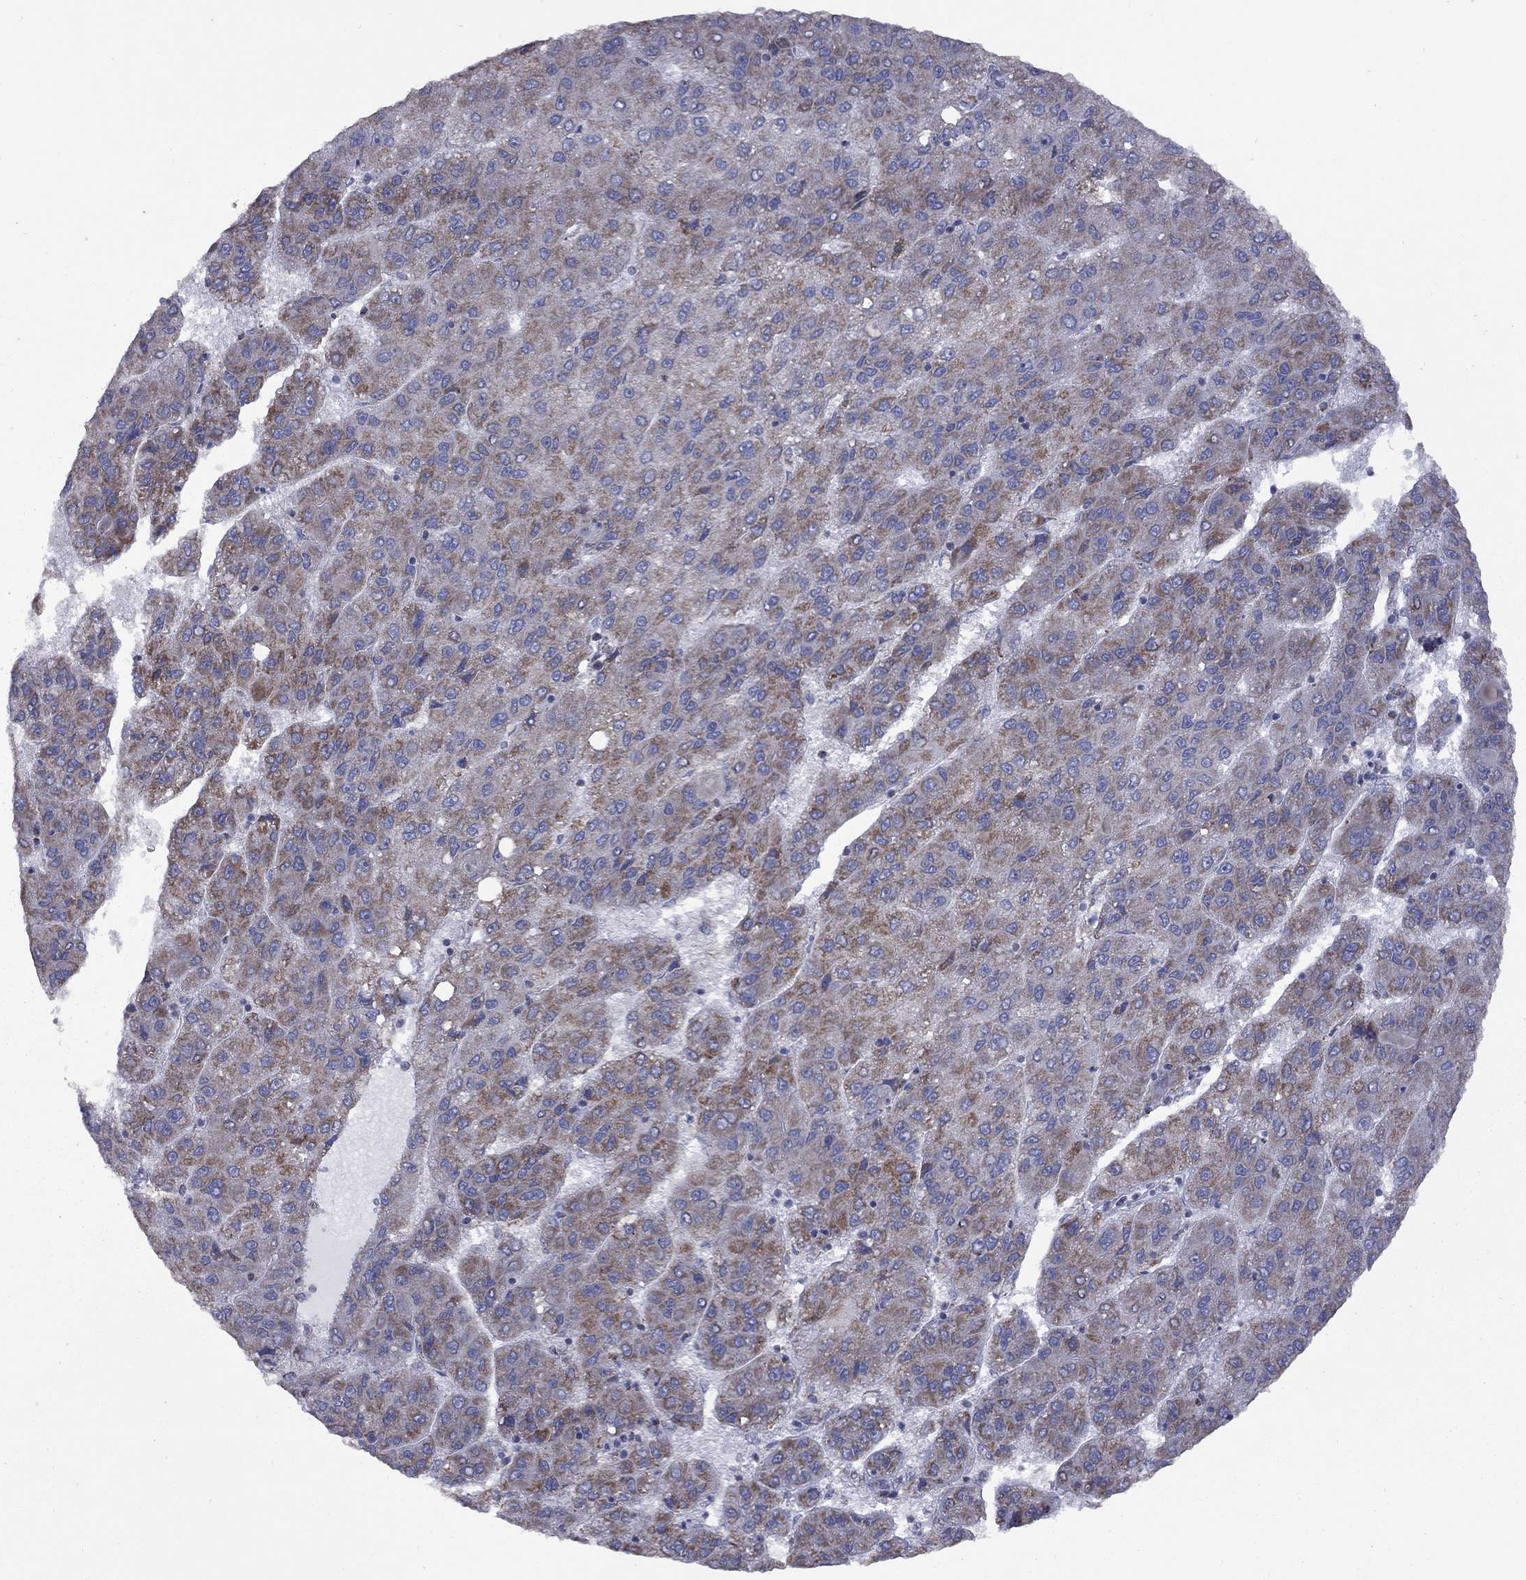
{"staining": {"intensity": "strong", "quantity": "25%-75%", "location": "cytoplasmic/membranous"}, "tissue": "liver cancer", "cell_type": "Tumor cells", "image_type": "cancer", "snomed": [{"axis": "morphology", "description": "Carcinoma, Hepatocellular, NOS"}, {"axis": "topography", "description": "Liver"}], "caption": "Brown immunohistochemical staining in human liver cancer (hepatocellular carcinoma) exhibits strong cytoplasmic/membranous staining in about 25%-75% of tumor cells.", "gene": "NDUFB1", "patient": {"sex": "female", "age": 82}}